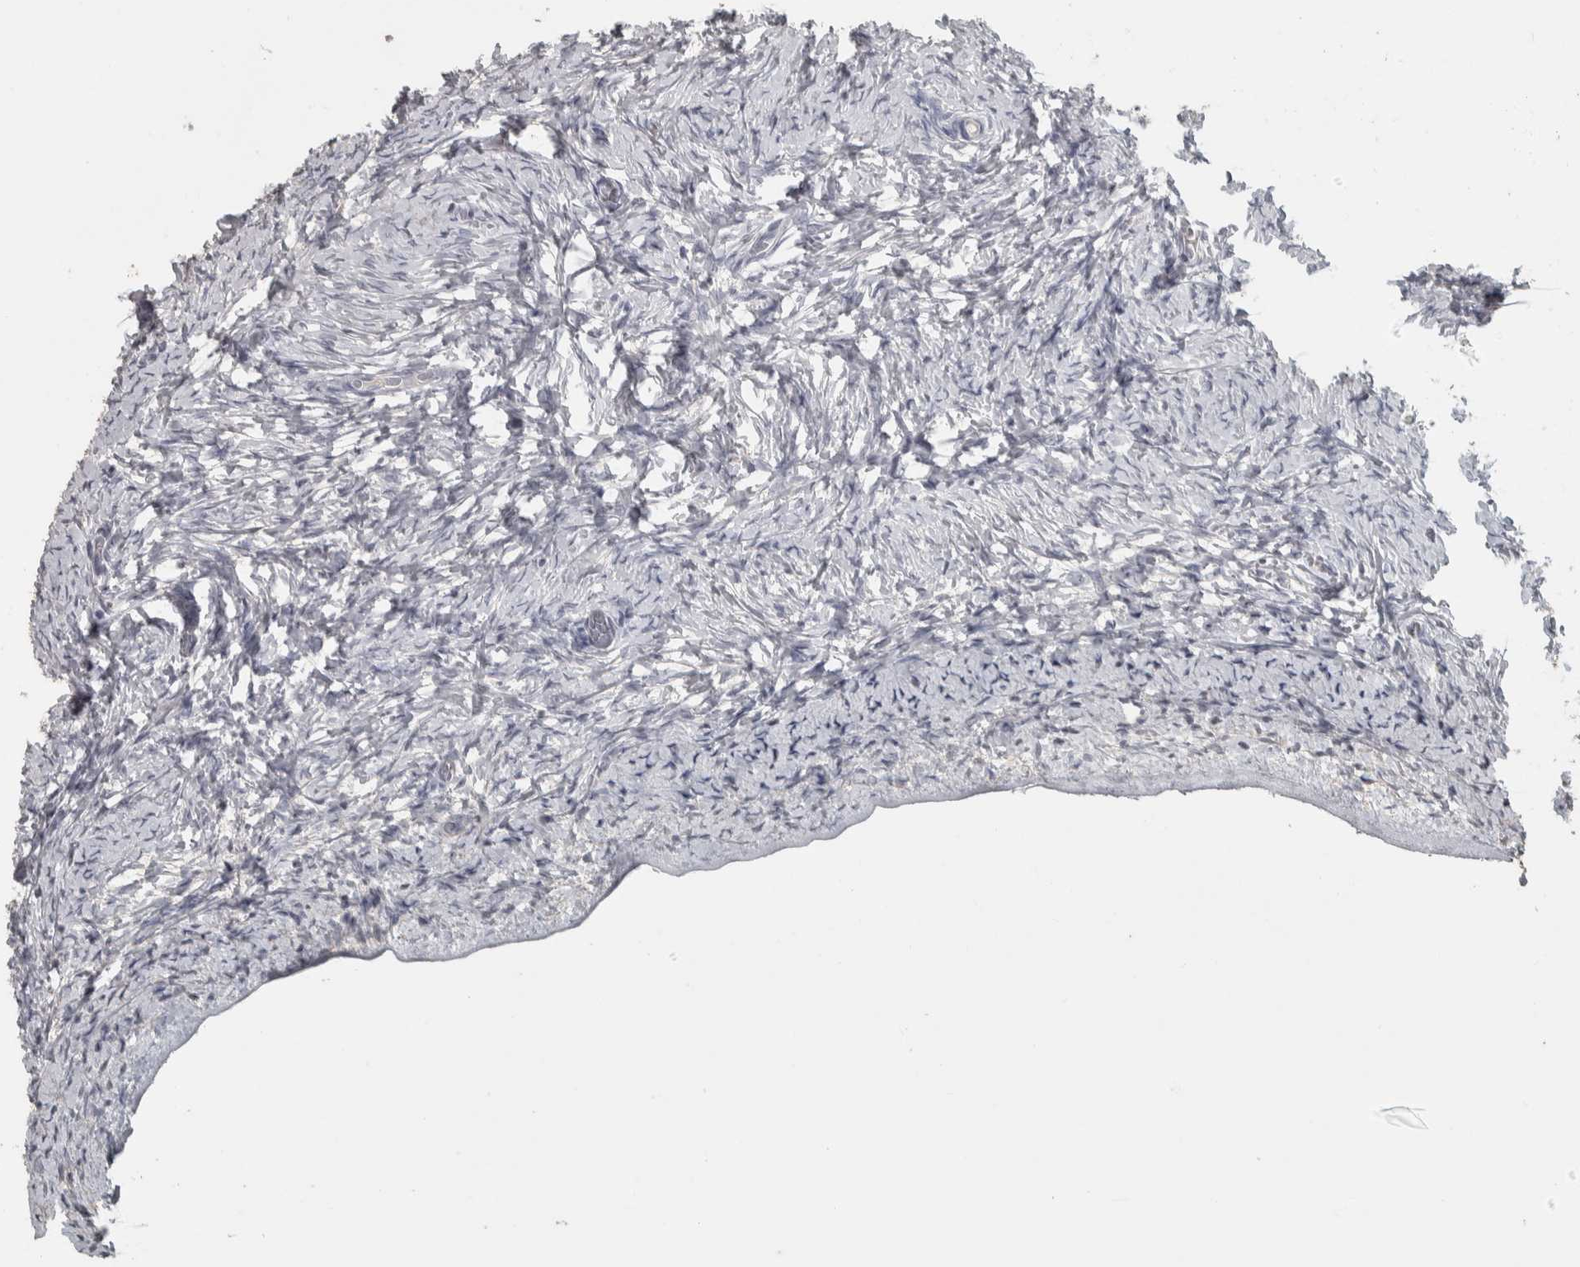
{"staining": {"intensity": "negative", "quantity": "none", "location": "none"}, "tissue": "ovary", "cell_type": "Follicle cells", "image_type": "normal", "snomed": [{"axis": "morphology", "description": "Normal tissue, NOS"}, {"axis": "topography", "description": "Ovary"}], "caption": "There is no significant expression in follicle cells of ovary. The staining was performed using DAB to visualize the protein expression in brown, while the nuclei were stained in blue with hematoxylin (Magnification: 20x).", "gene": "DCAF10", "patient": {"sex": "female", "age": 27}}